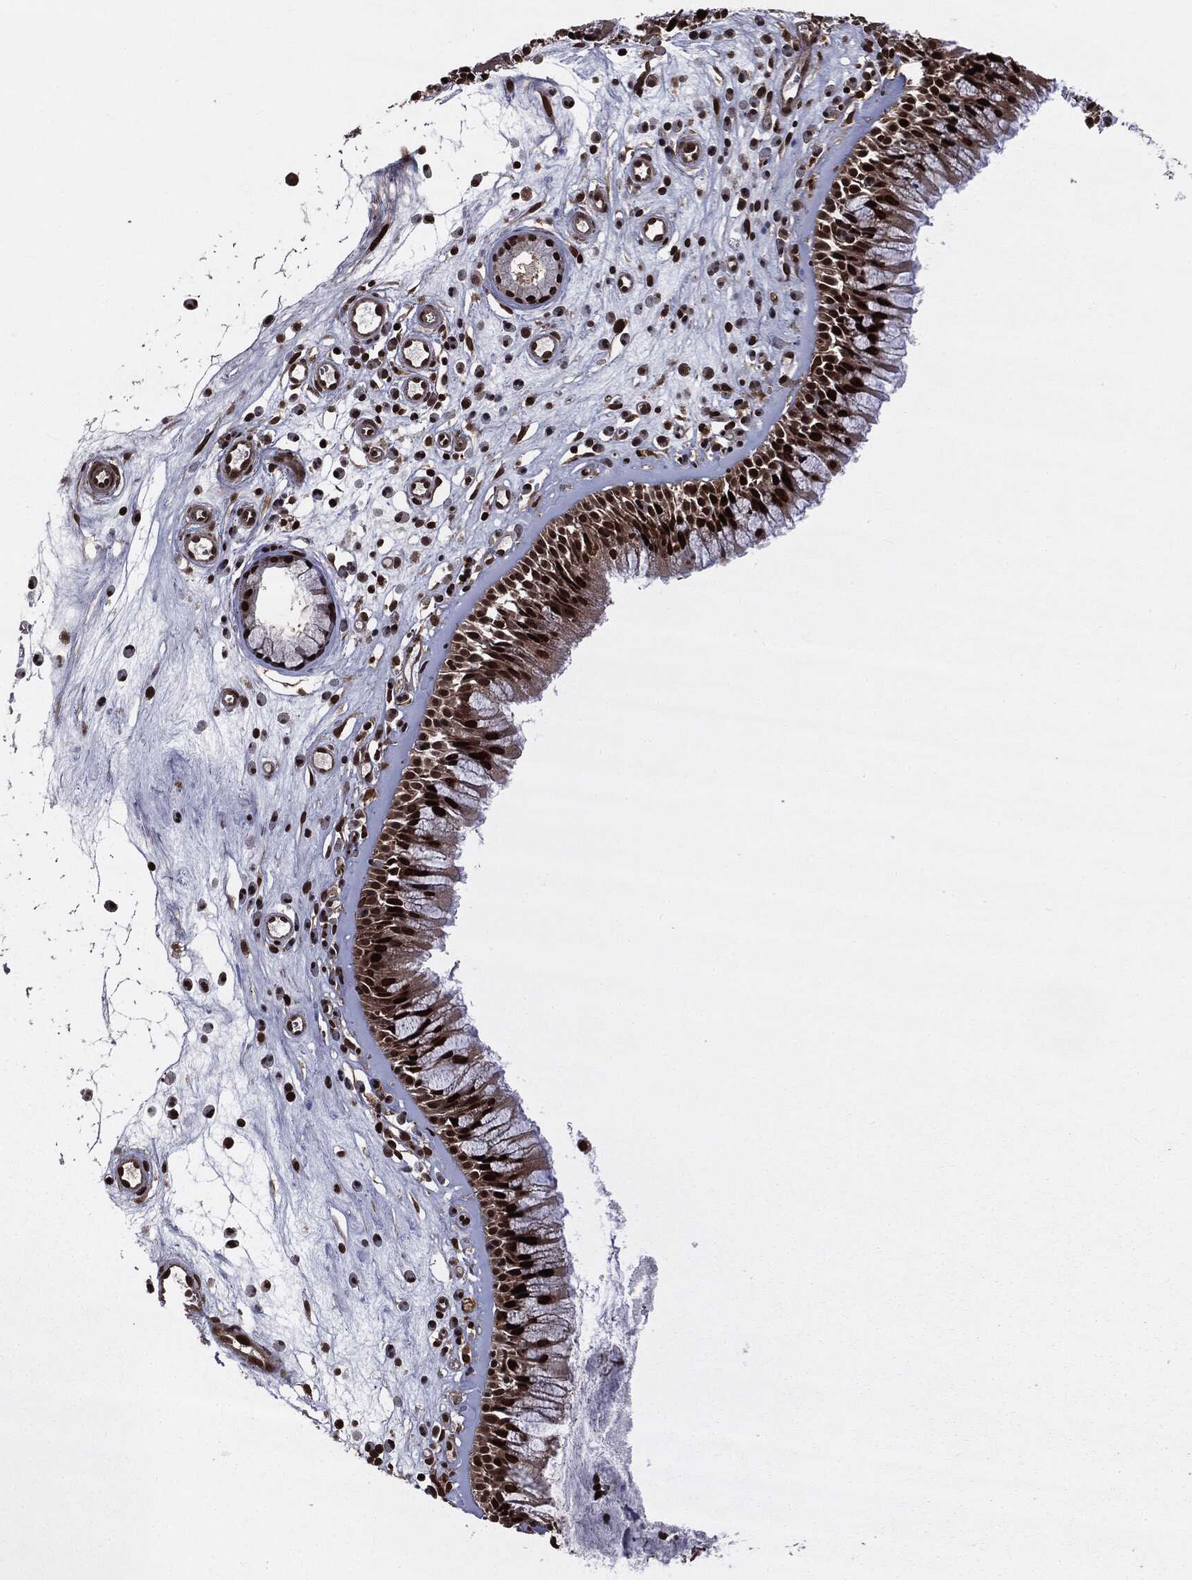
{"staining": {"intensity": "strong", "quantity": ">75%", "location": "nuclear"}, "tissue": "nasopharynx", "cell_type": "Respiratory epithelial cells", "image_type": "normal", "snomed": [{"axis": "morphology", "description": "Normal tissue, NOS"}, {"axis": "topography", "description": "Nasopharynx"}], "caption": "DAB immunohistochemical staining of unremarkable nasopharynx shows strong nuclear protein staining in approximately >75% of respiratory epithelial cells. The staining is performed using DAB brown chromogen to label protein expression. The nuclei are counter-stained blue using hematoxylin.", "gene": "DVL2", "patient": {"sex": "male", "age": 57}}